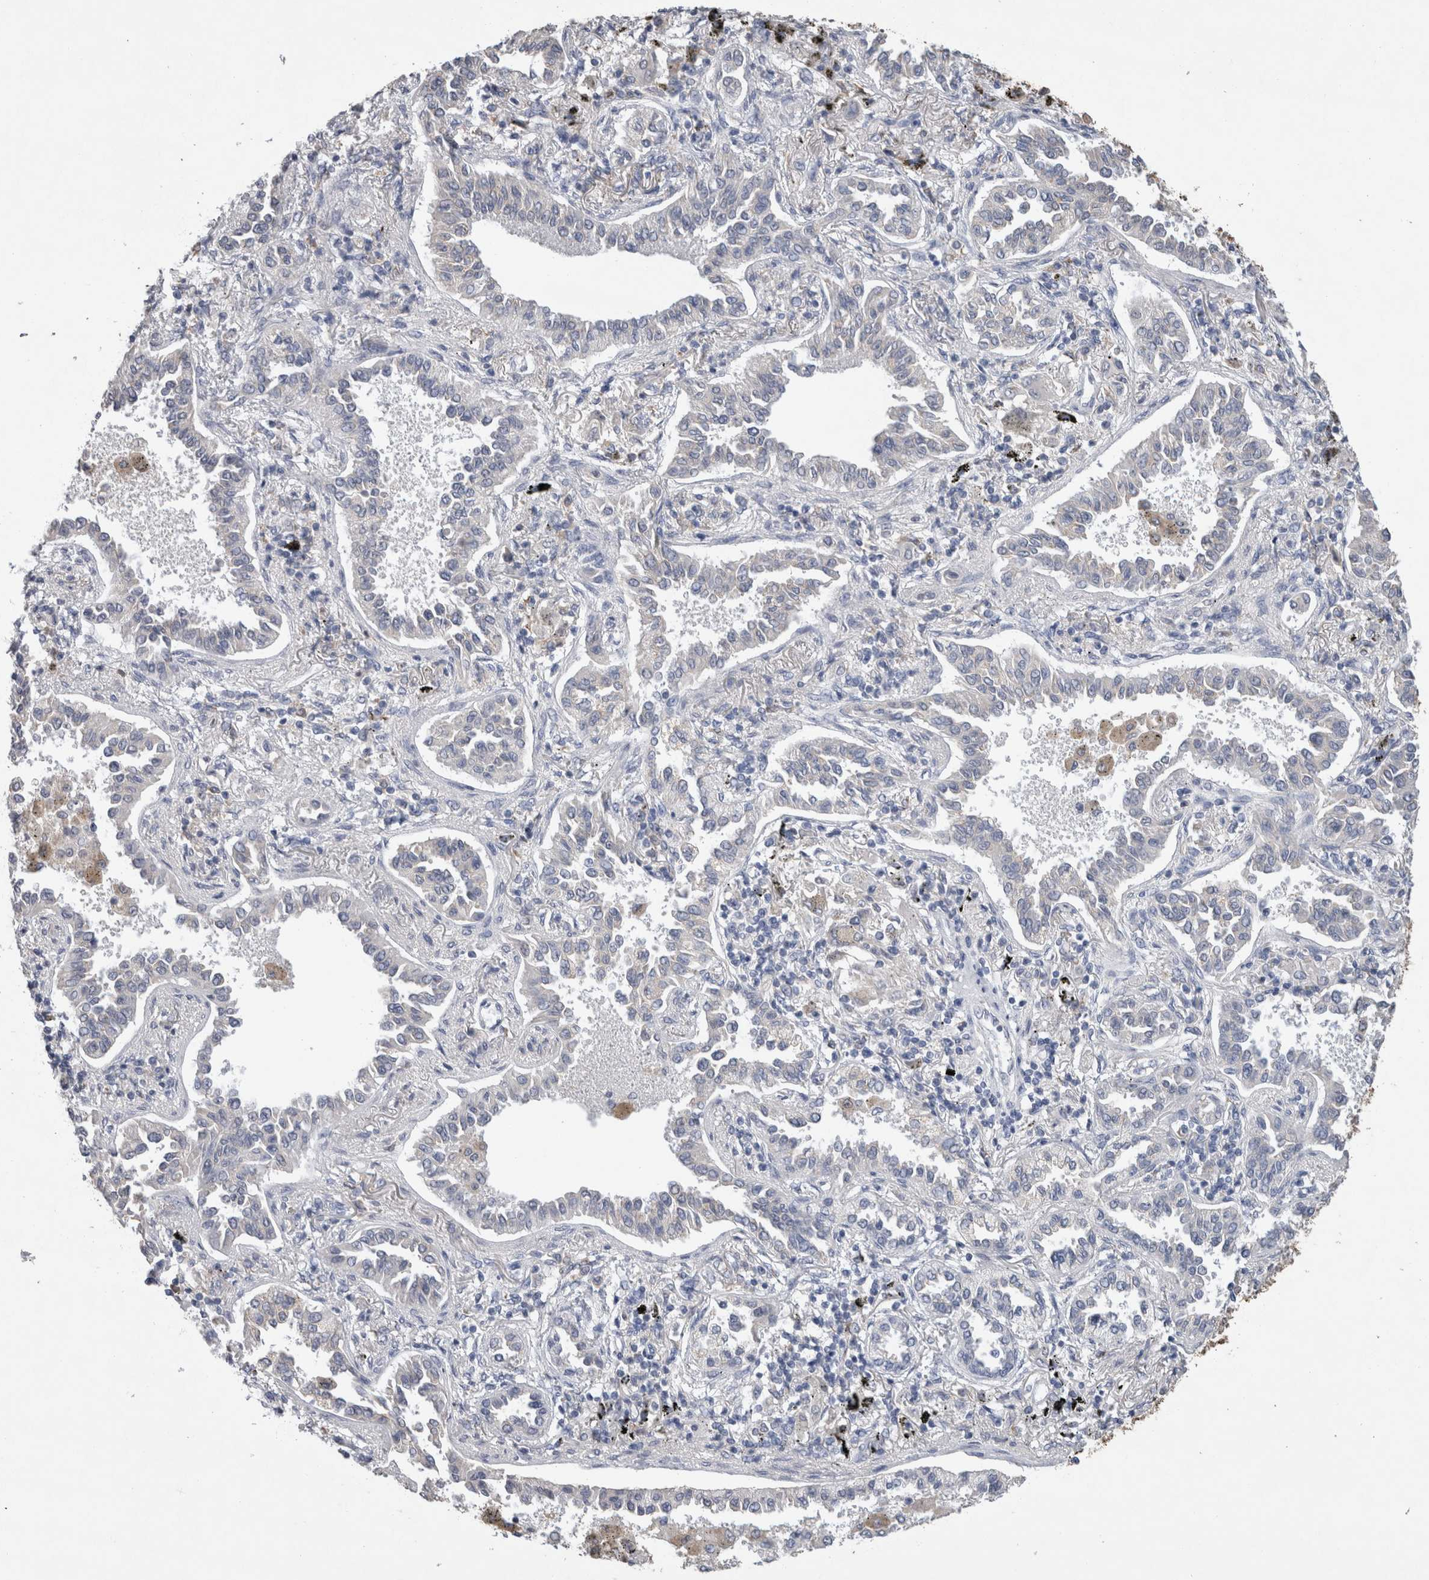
{"staining": {"intensity": "negative", "quantity": "none", "location": "none"}, "tissue": "lung cancer", "cell_type": "Tumor cells", "image_type": "cancer", "snomed": [{"axis": "morphology", "description": "Normal tissue, NOS"}, {"axis": "morphology", "description": "Adenocarcinoma, NOS"}, {"axis": "topography", "description": "Lung"}], "caption": "This is a image of immunohistochemistry staining of lung adenocarcinoma, which shows no positivity in tumor cells.", "gene": "FABP7", "patient": {"sex": "male", "age": 59}}